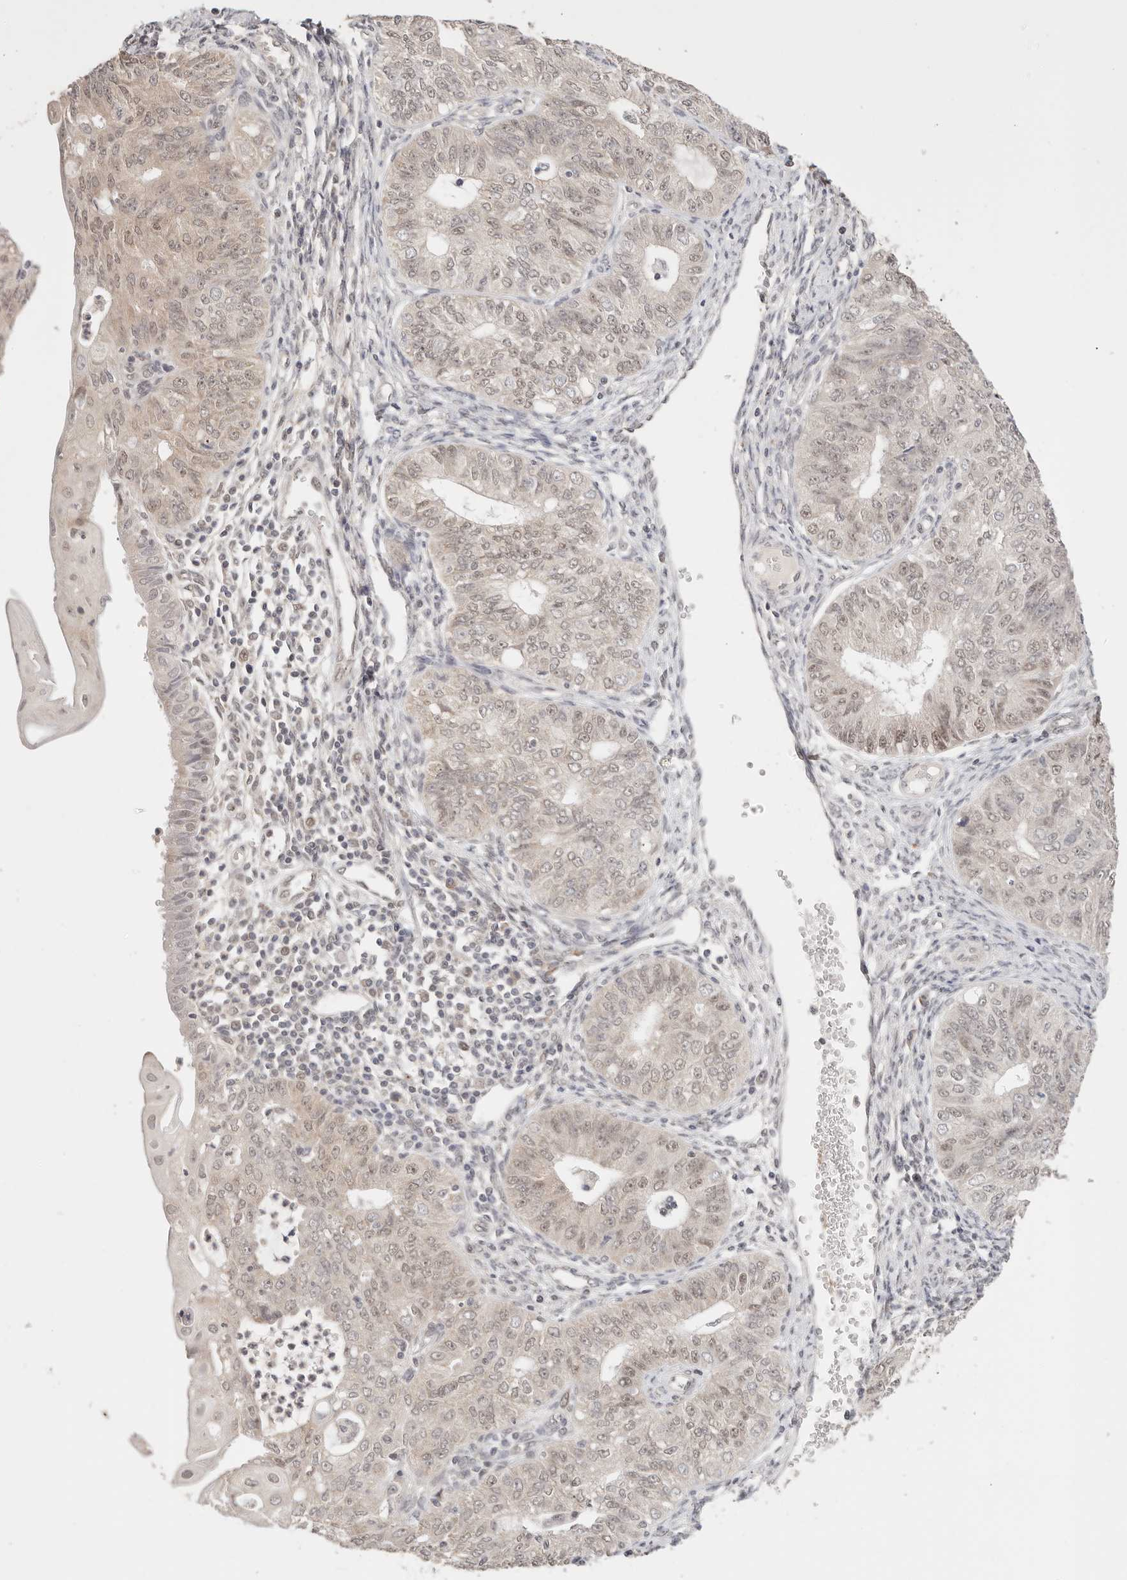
{"staining": {"intensity": "moderate", "quantity": "25%-75%", "location": "nuclear"}, "tissue": "endometrial cancer", "cell_type": "Tumor cells", "image_type": "cancer", "snomed": [{"axis": "morphology", "description": "Adenocarcinoma, NOS"}, {"axis": "topography", "description": "Endometrium"}], "caption": "Endometrial adenocarcinoma was stained to show a protein in brown. There is medium levels of moderate nuclear staining in approximately 25%-75% of tumor cells.", "gene": "RFC3", "patient": {"sex": "female", "age": 32}}